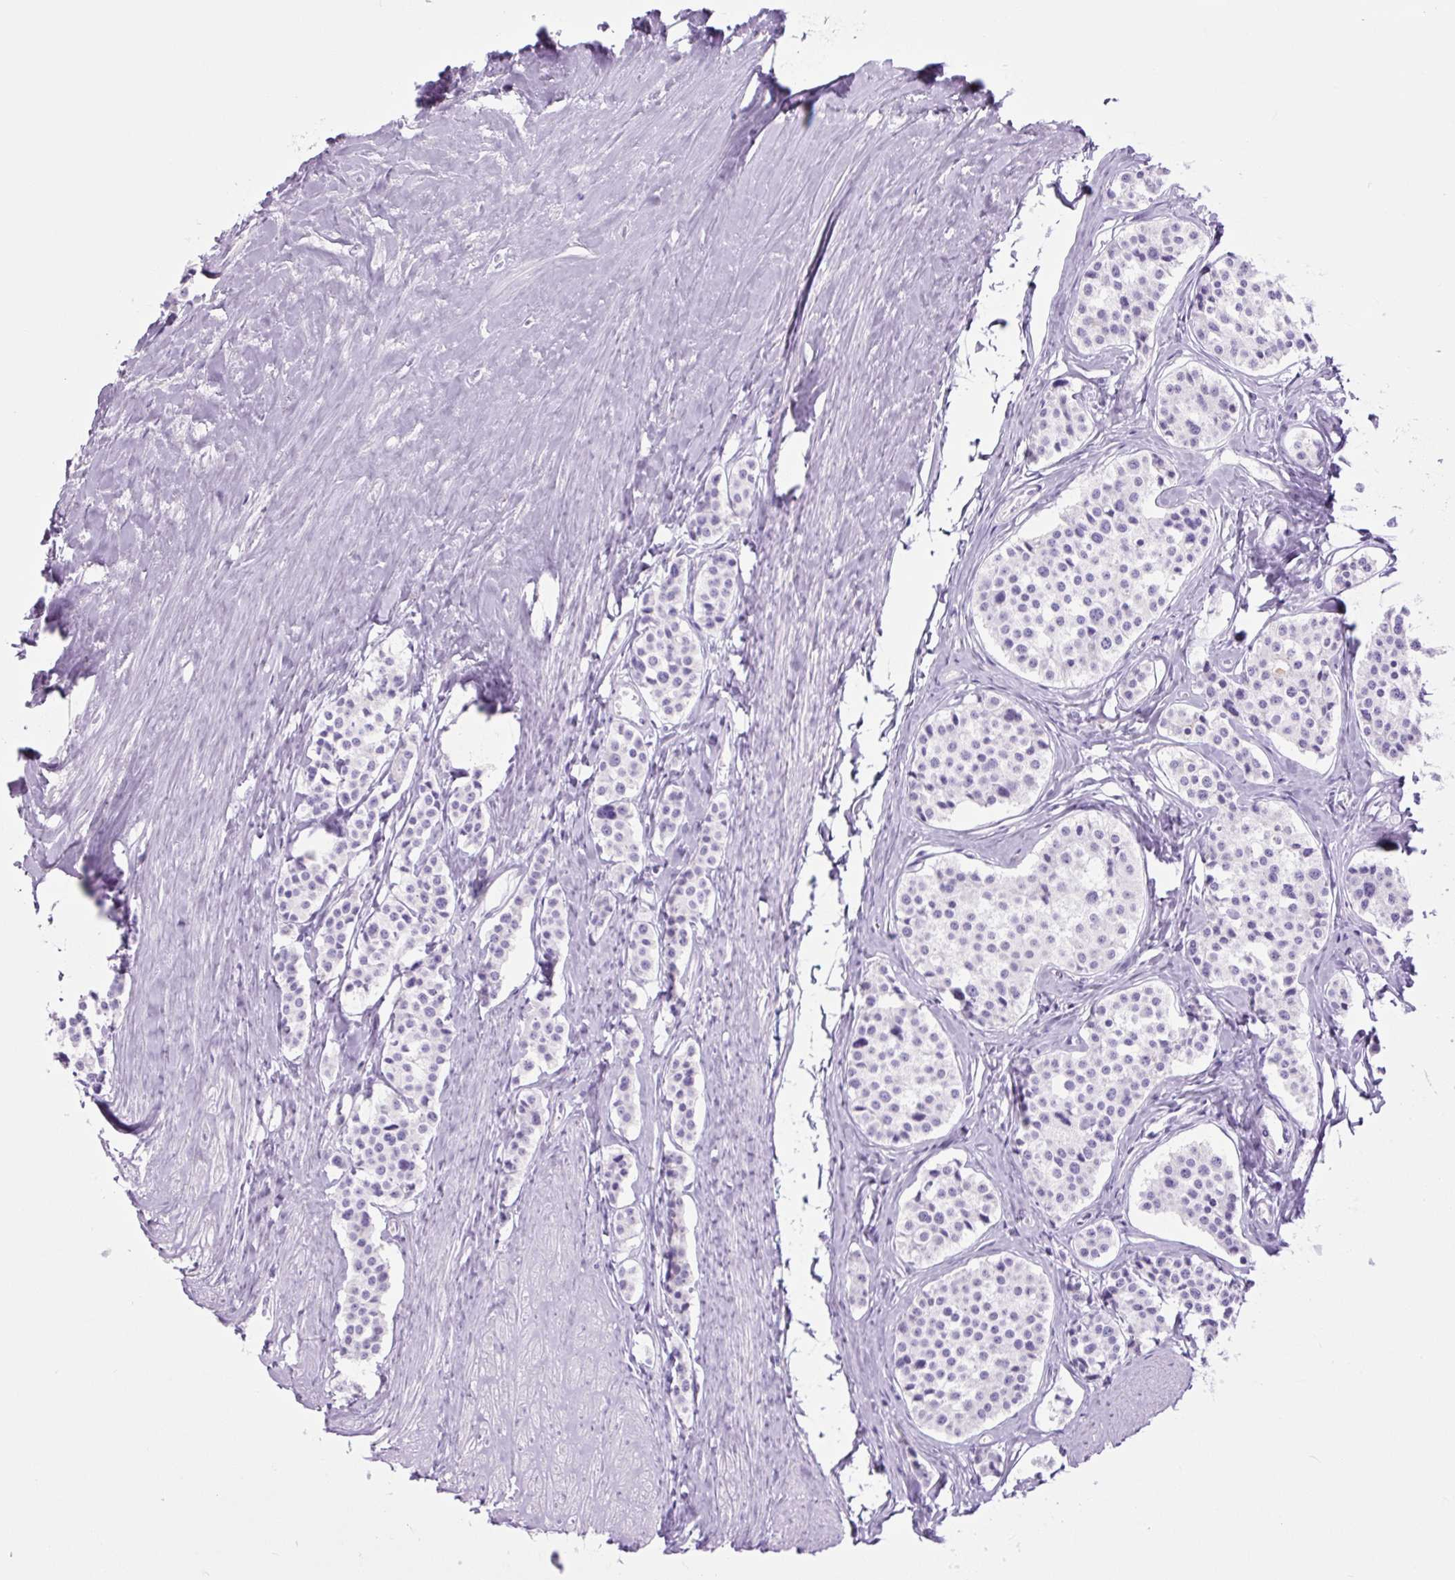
{"staining": {"intensity": "negative", "quantity": "none", "location": "none"}, "tissue": "carcinoid", "cell_type": "Tumor cells", "image_type": "cancer", "snomed": [{"axis": "morphology", "description": "Carcinoid, malignant, NOS"}, {"axis": "topography", "description": "Small intestine"}], "caption": "High magnification brightfield microscopy of malignant carcinoid stained with DAB (3,3'-diaminobenzidine) (brown) and counterstained with hematoxylin (blue): tumor cells show no significant expression.", "gene": "TFF2", "patient": {"sex": "male", "age": 60}}